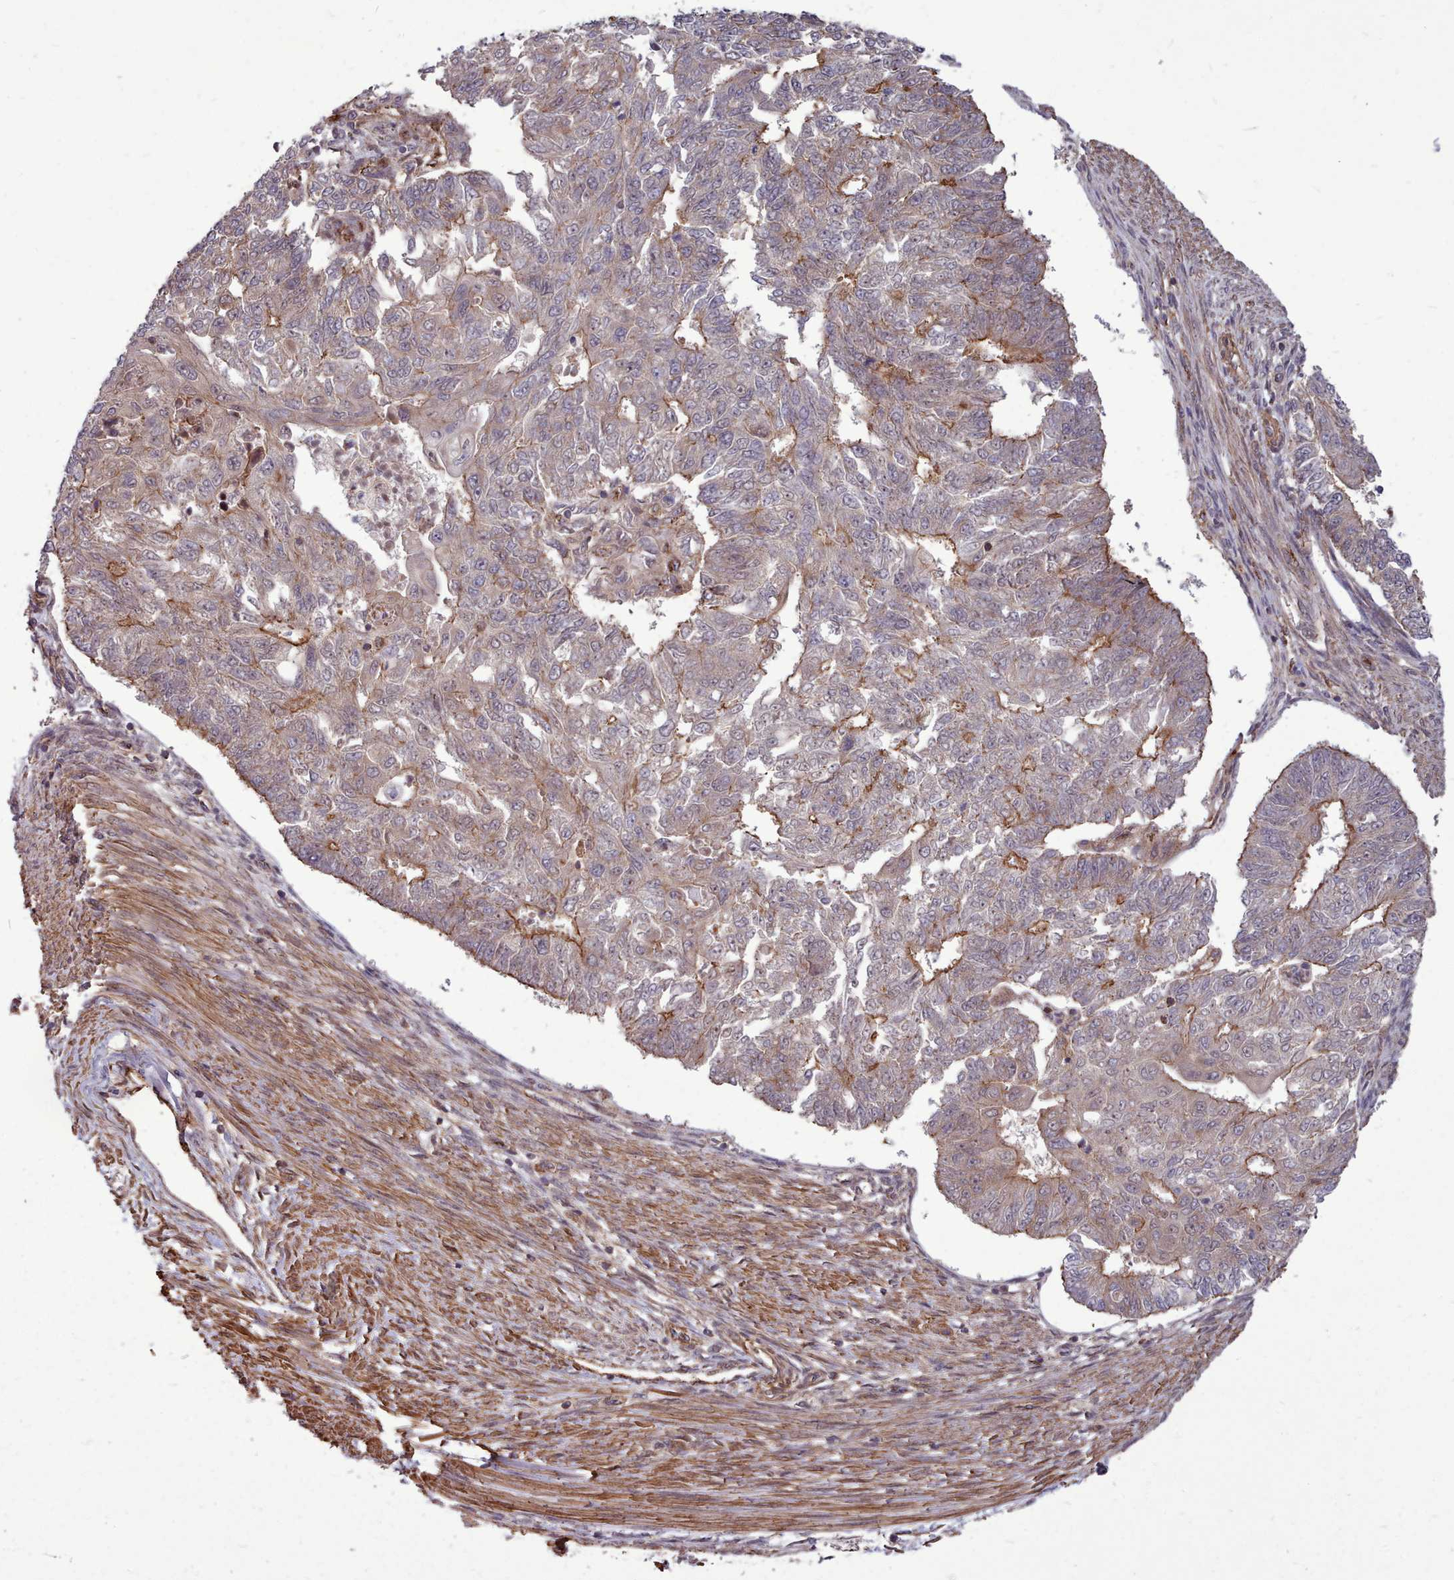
{"staining": {"intensity": "moderate", "quantity": "<25%", "location": "cytoplasmic/membranous"}, "tissue": "endometrial cancer", "cell_type": "Tumor cells", "image_type": "cancer", "snomed": [{"axis": "morphology", "description": "Adenocarcinoma, NOS"}, {"axis": "topography", "description": "Endometrium"}], "caption": "There is low levels of moderate cytoplasmic/membranous expression in tumor cells of endometrial cancer (adenocarcinoma), as demonstrated by immunohistochemical staining (brown color).", "gene": "STUB1", "patient": {"sex": "female", "age": 32}}